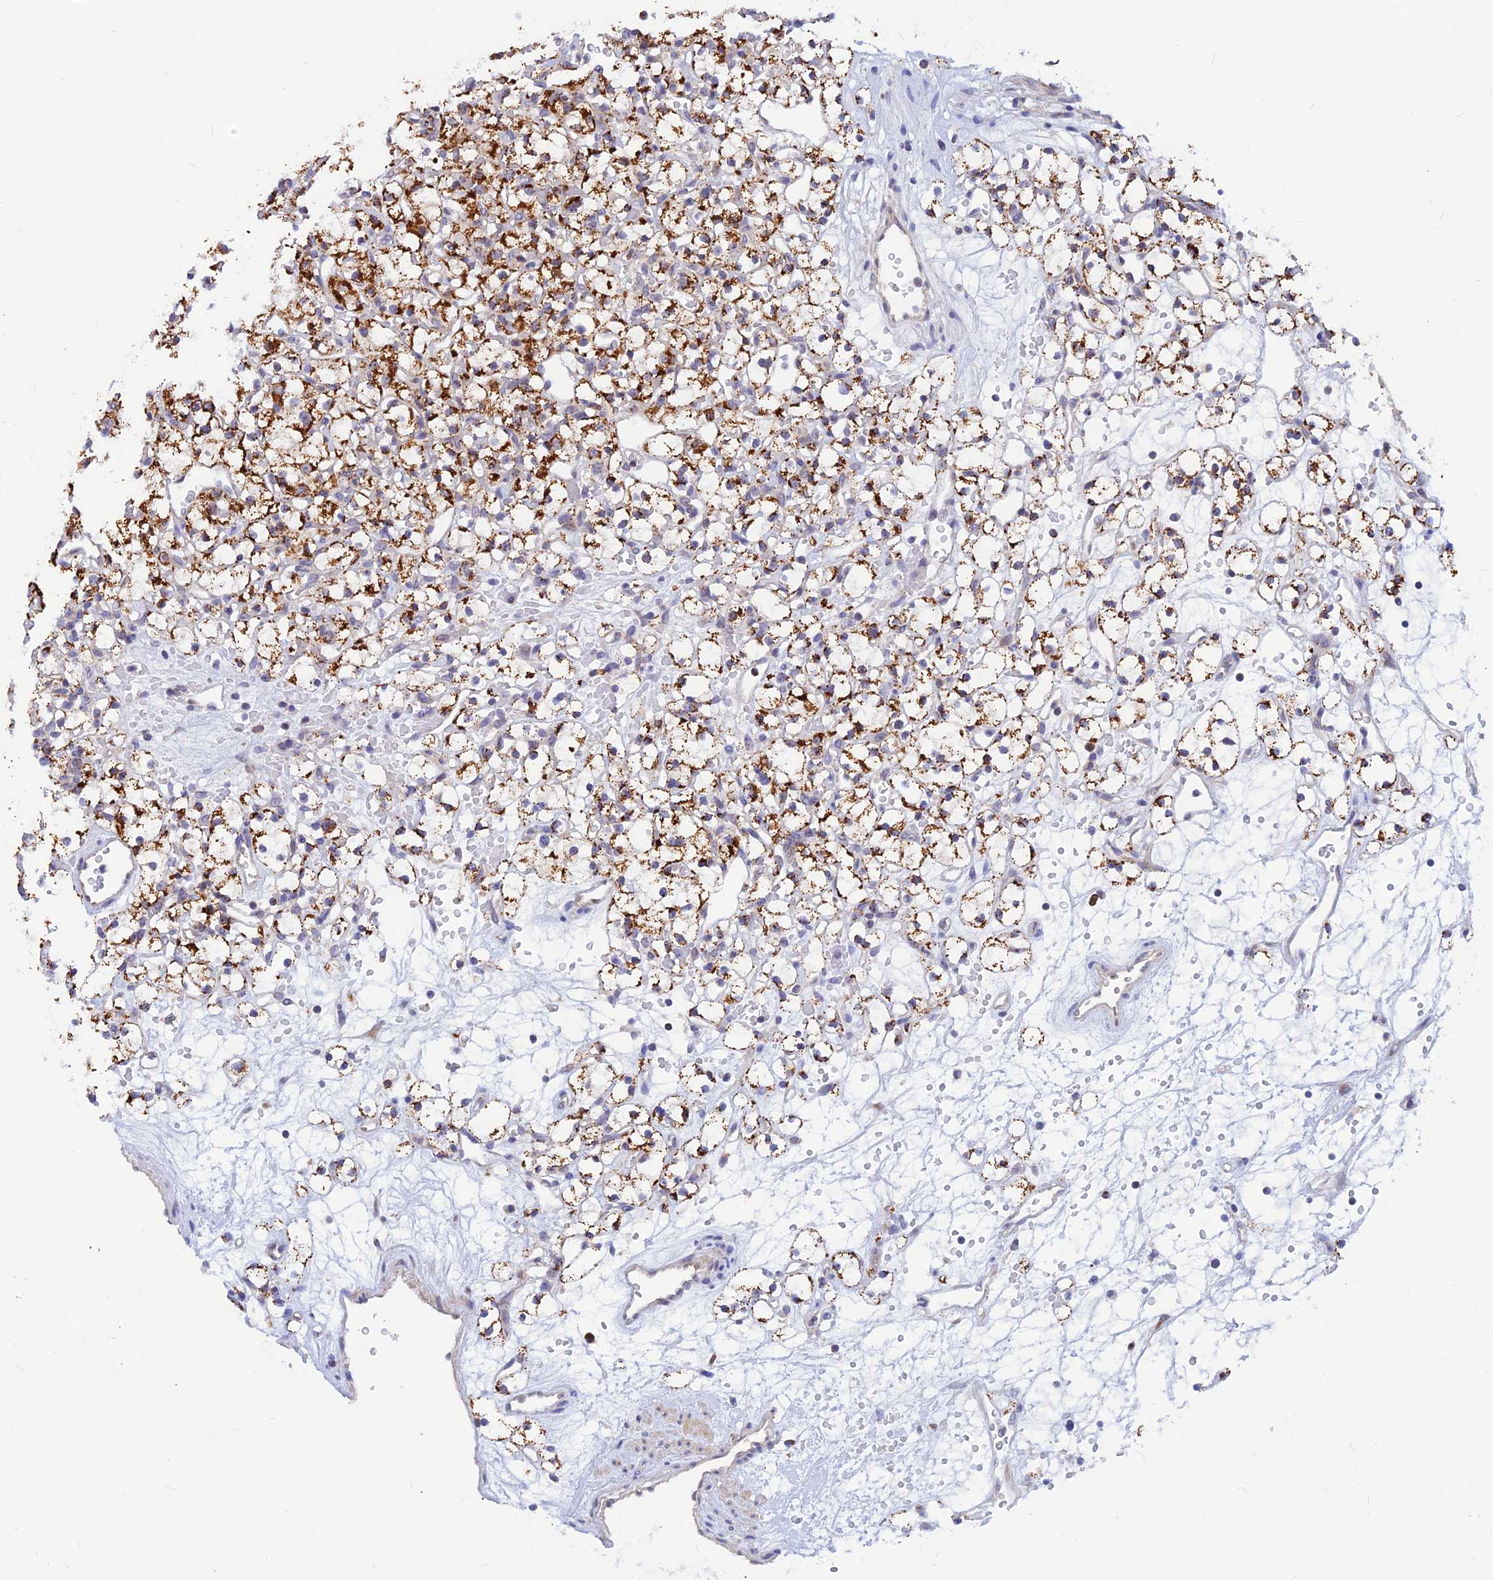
{"staining": {"intensity": "moderate", "quantity": ">75%", "location": "cytoplasmic/membranous"}, "tissue": "renal cancer", "cell_type": "Tumor cells", "image_type": "cancer", "snomed": [{"axis": "morphology", "description": "Adenocarcinoma, NOS"}, {"axis": "topography", "description": "Kidney"}], "caption": "Immunohistochemical staining of renal adenocarcinoma displays medium levels of moderate cytoplasmic/membranous protein staining in about >75% of tumor cells.", "gene": "DNAJC16", "patient": {"sex": "female", "age": 59}}